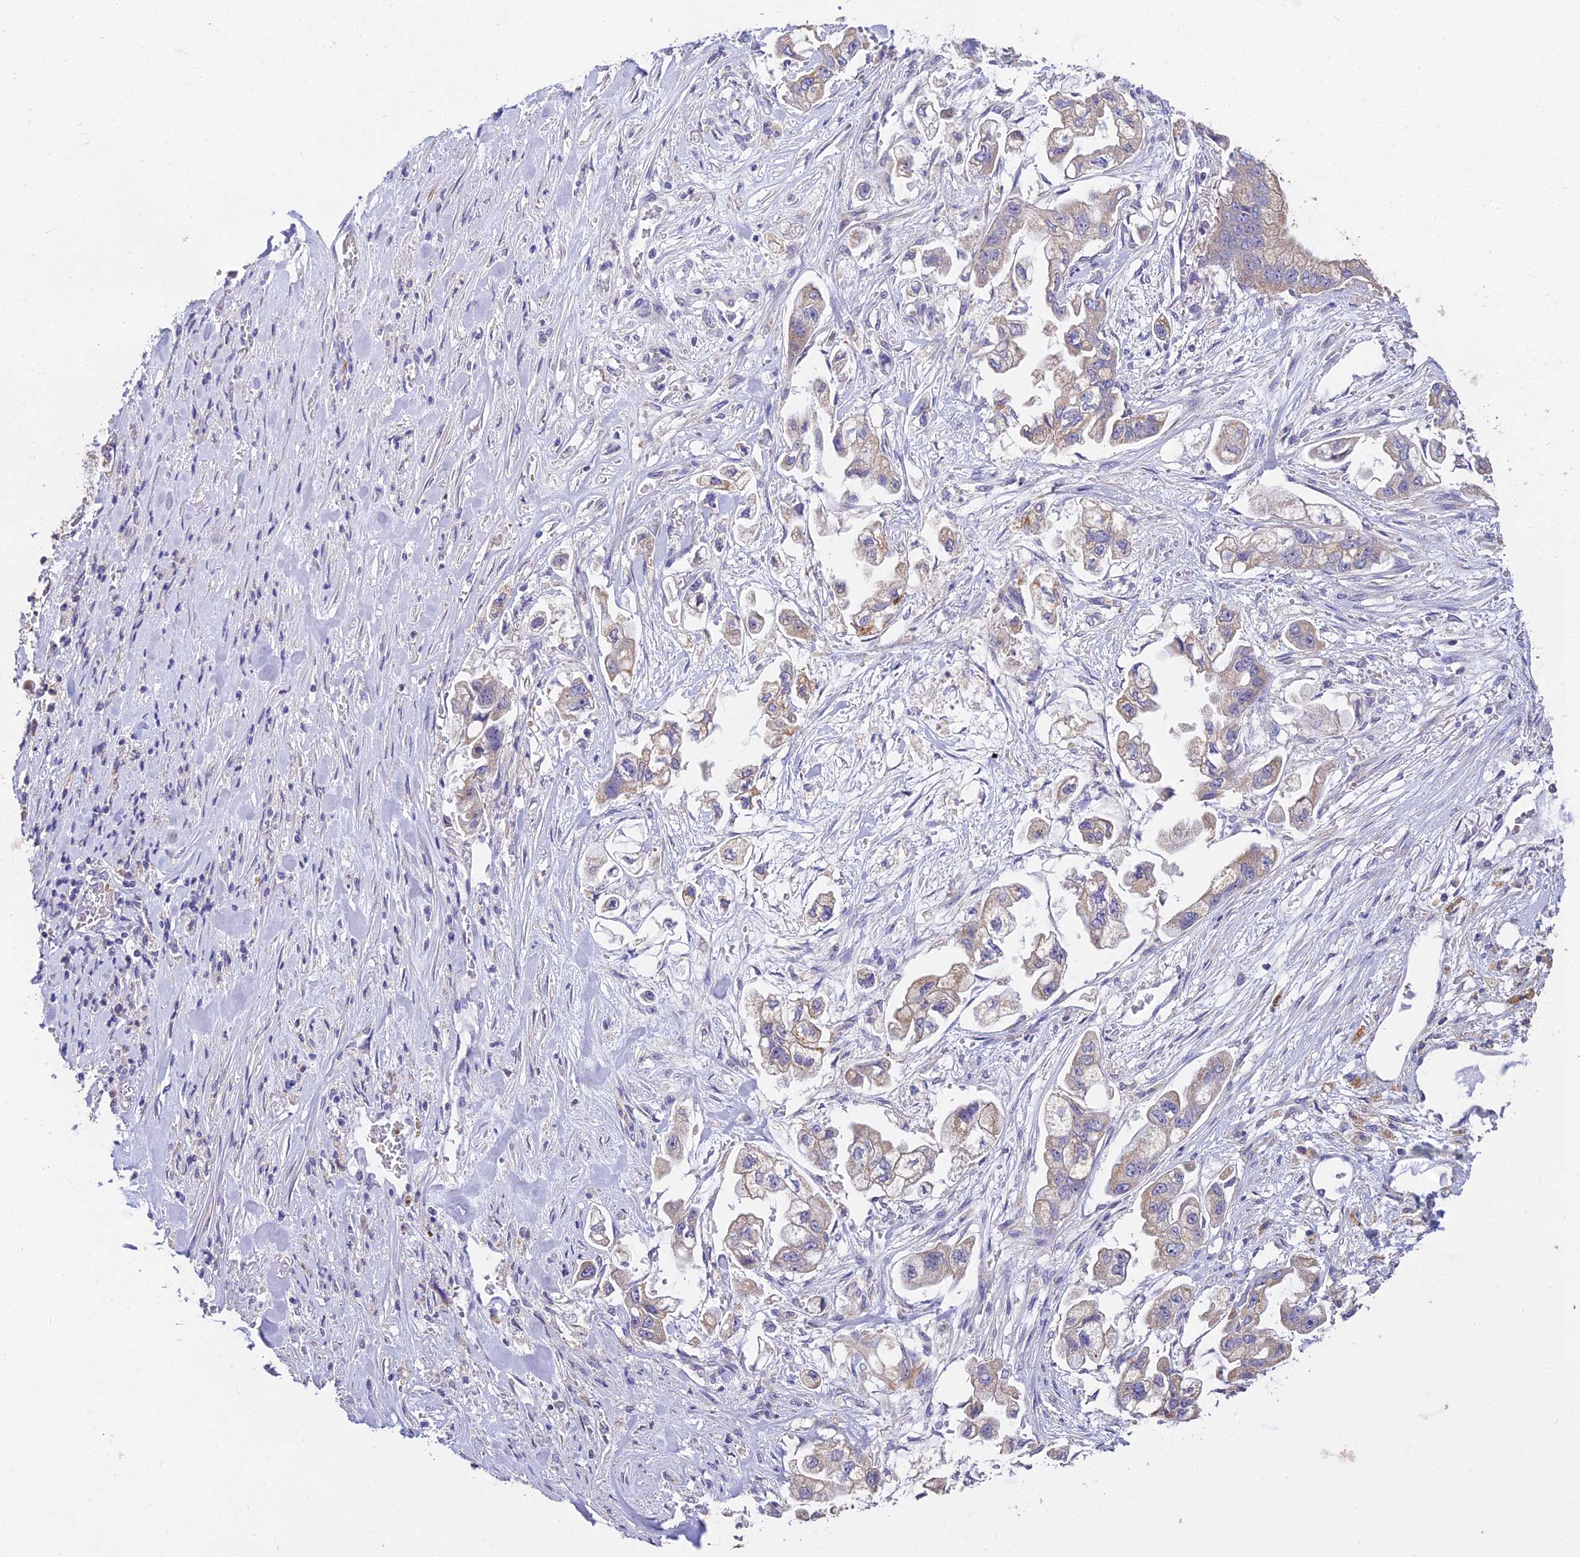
{"staining": {"intensity": "weak", "quantity": "25%-75%", "location": "cytoplasmic/membranous"}, "tissue": "stomach cancer", "cell_type": "Tumor cells", "image_type": "cancer", "snomed": [{"axis": "morphology", "description": "Adenocarcinoma, NOS"}, {"axis": "topography", "description": "Stomach"}], "caption": "This histopathology image displays immunohistochemistry (IHC) staining of stomach cancer (adenocarcinoma), with low weak cytoplasmic/membranous staining in about 25%-75% of tumor cells.", "gene": "ARL8B", "patient": {"sex": "male", "age": 62}}